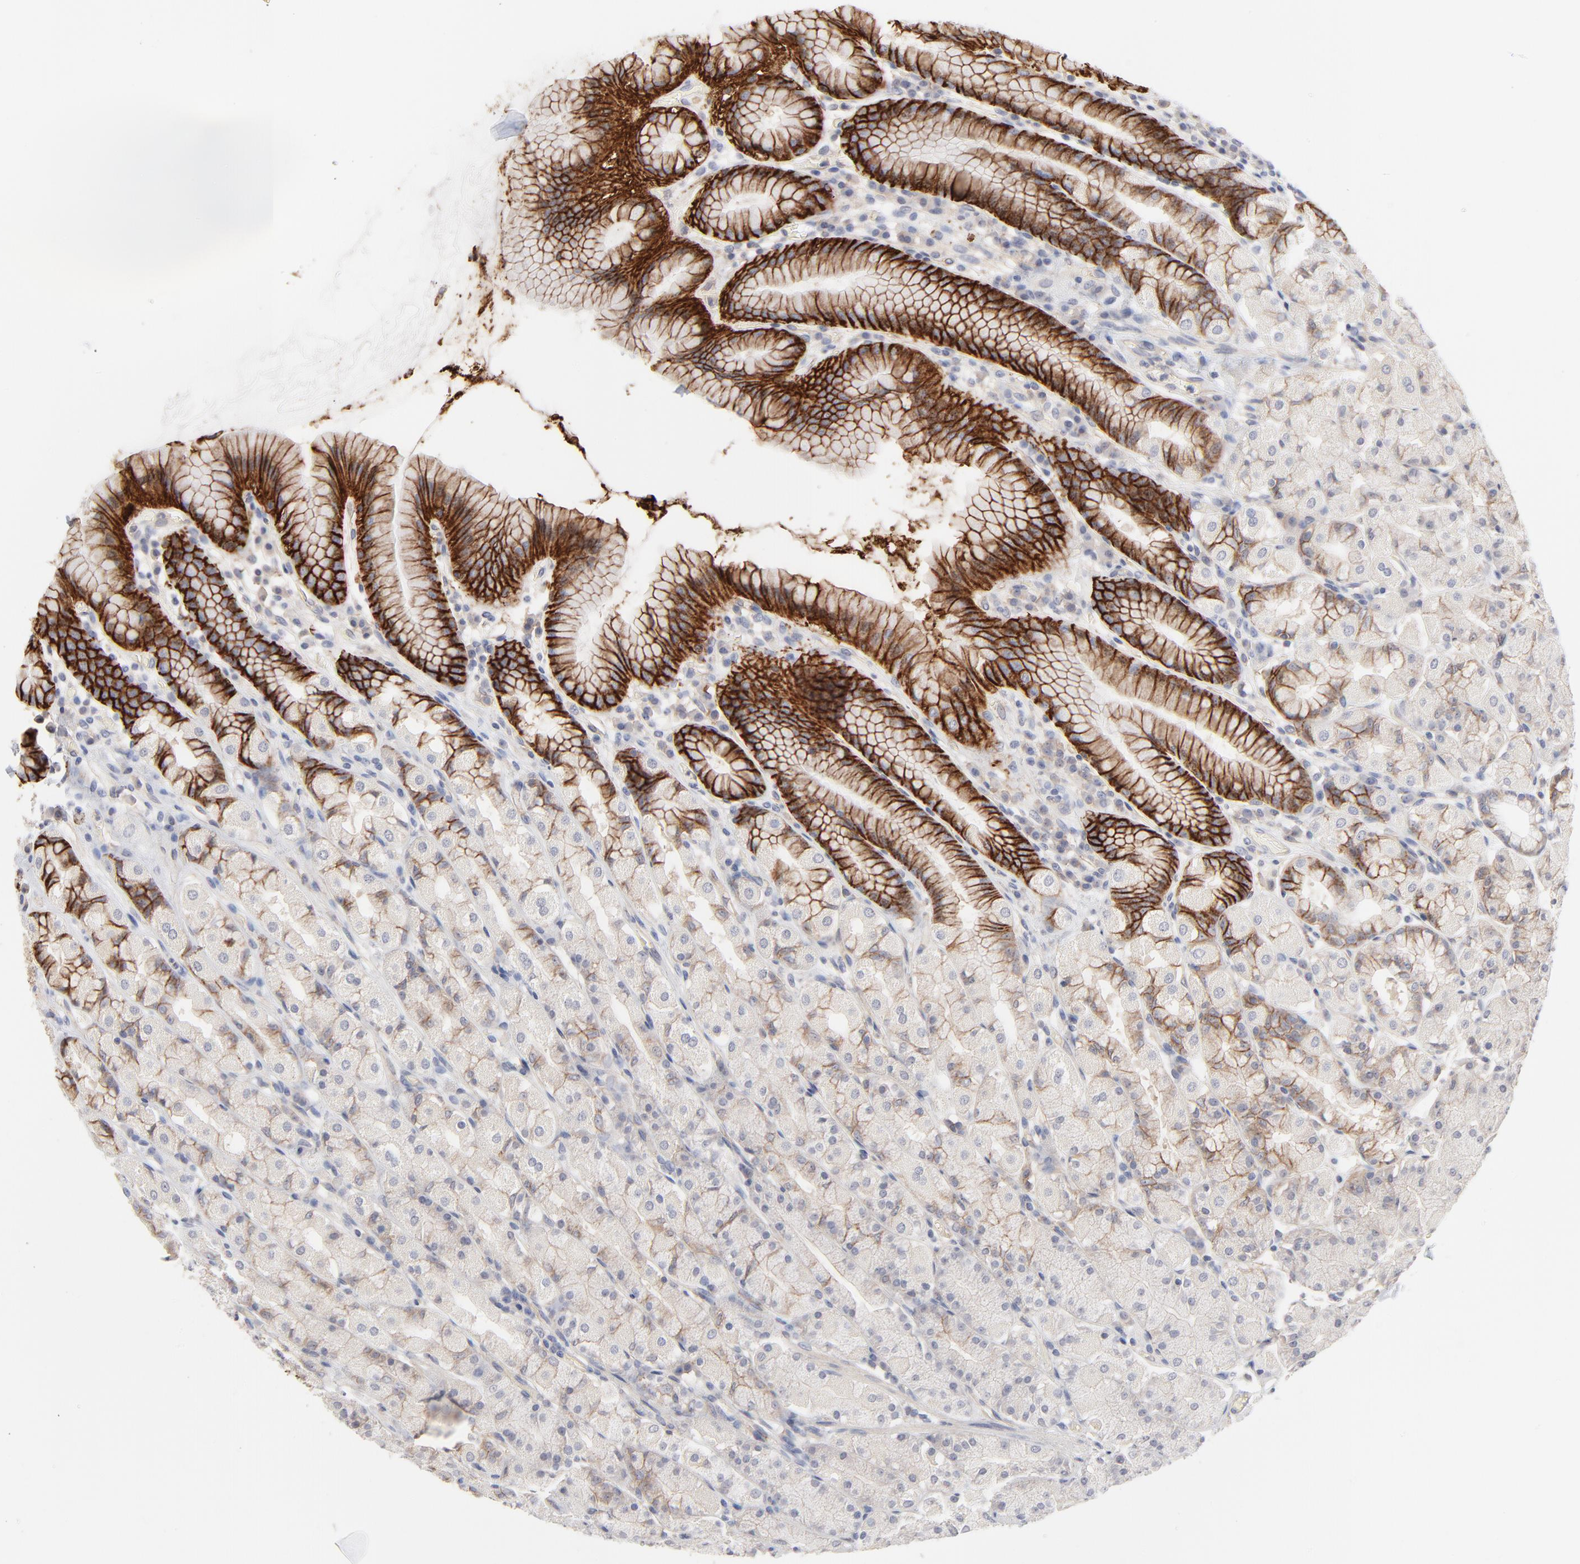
{"staining": {"intensity": "strong", "quantity": "25%-75%", "location": "cytoplasmic/membranous"}, "tissue": "stomach", "cell_type": "Glandular cells", "image_type": "normal", "snomed": [{"axis": "morphology", "description": "Normal tissue, NOS"}, {"axis": "topography", "description": "Stomach, upper"}], "caption": "Immunohistochemical staining of benign human stomach reveals high levels of strong cytoplasmic/membranous staining in about 25%-75% of glandular cells. The protein of interest is stained brown, and the nuclei are stained in blue (DAB (3,3'-diaminobenzidine) IHC with brightfield microscopy, high magnification).", "gene": "SLC16A1", "patient": {"sex": "male", "age": 68}}